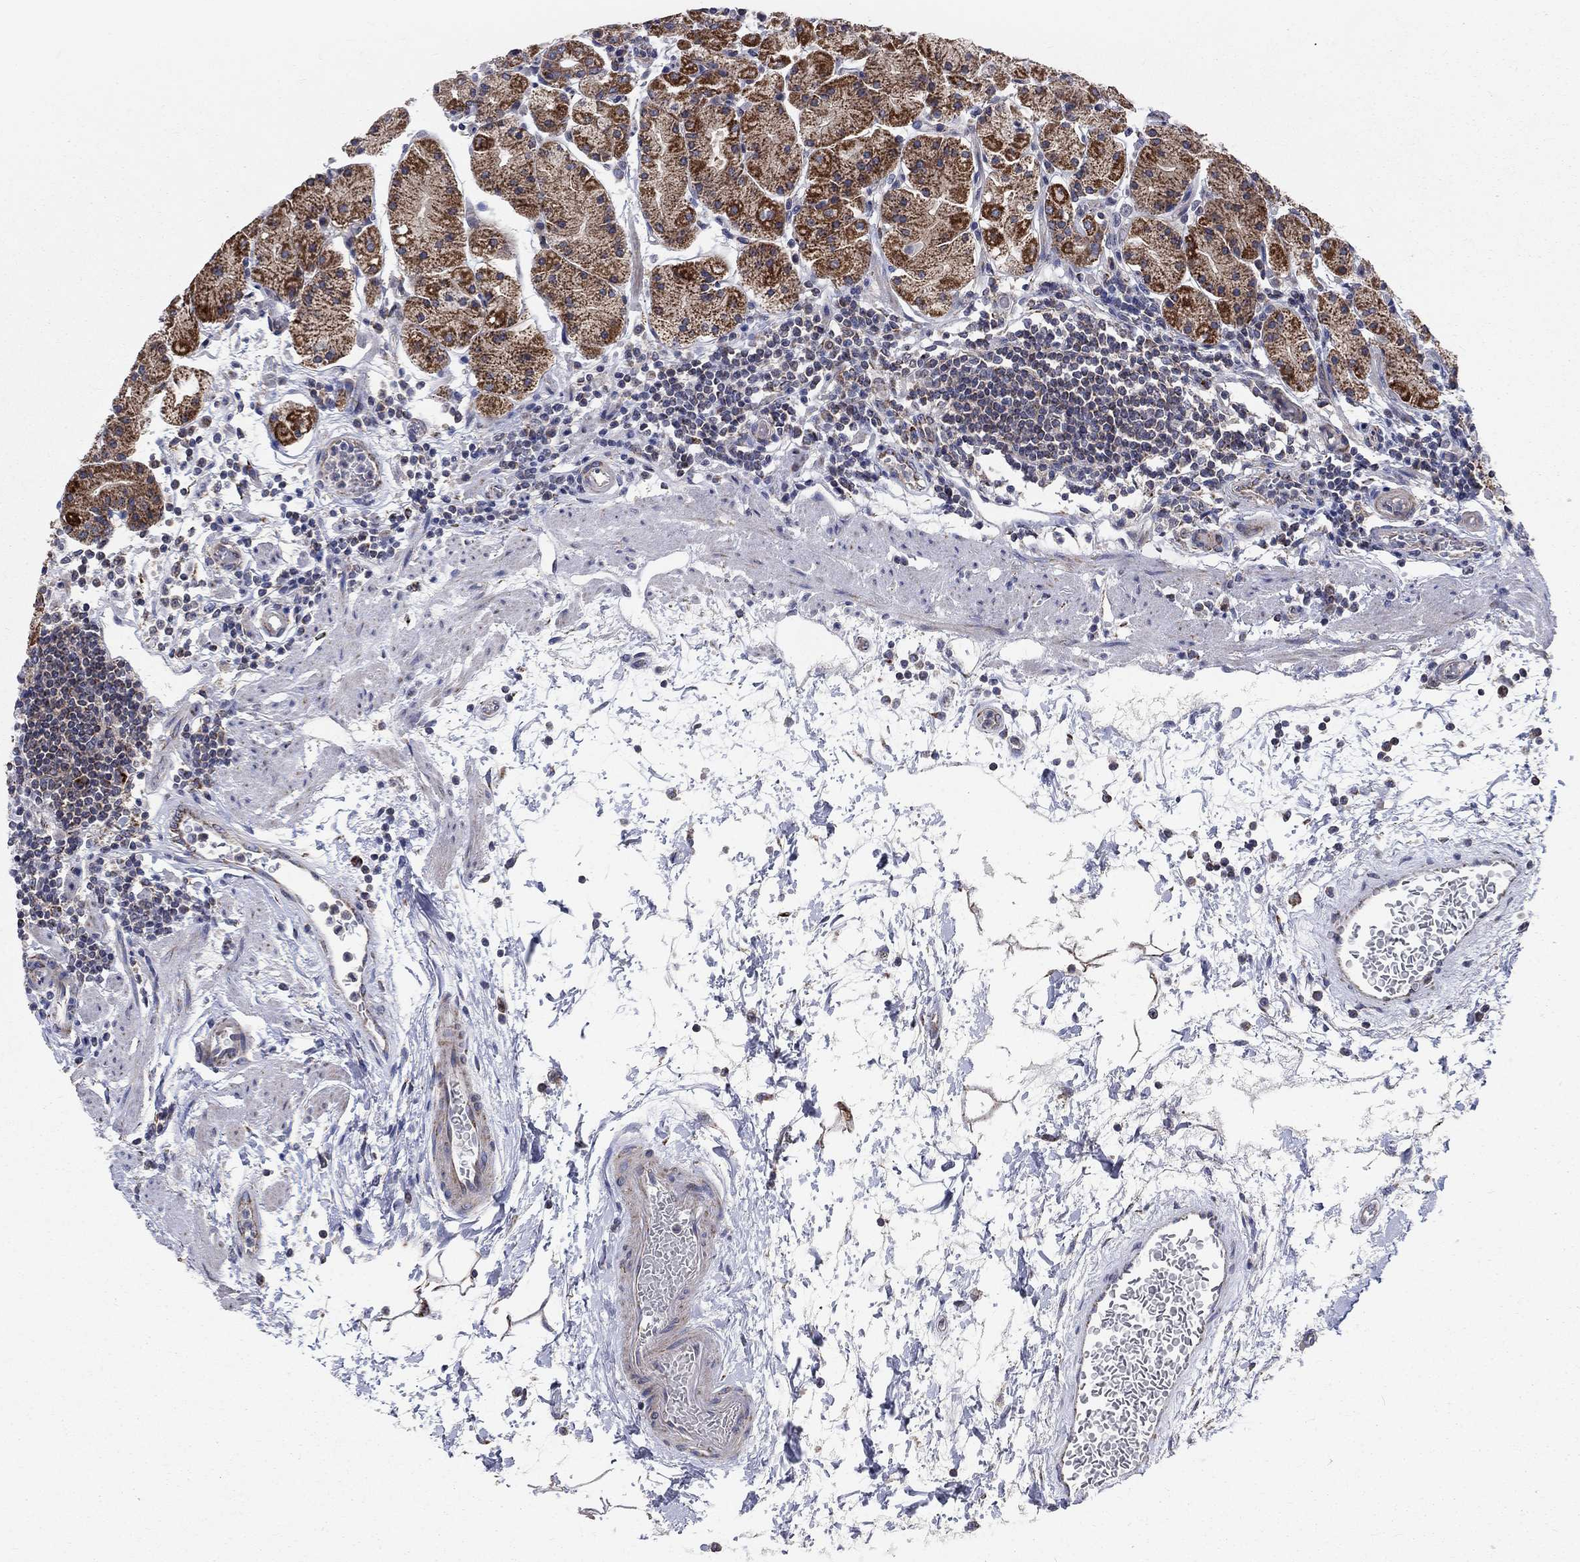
{"staining": {"intensity": "moderate", "quantity": ">75%", "location": "cytoplasmic/membranous"}, "tissue": "stomach", "cell_type": "Glandular cells", "image_type": "normal", "snomed": [{"axis": "morphology", "description": "Normal tissue, NOS"}, {"axis": "topography", "description": "Stomach"}], "caption": "Benign stomach shows moderate cytoplasmic/membranous expression in about >75% of glandular cells.", "gene": "NME7", "patient": {"sex": "male", "age": 54}}